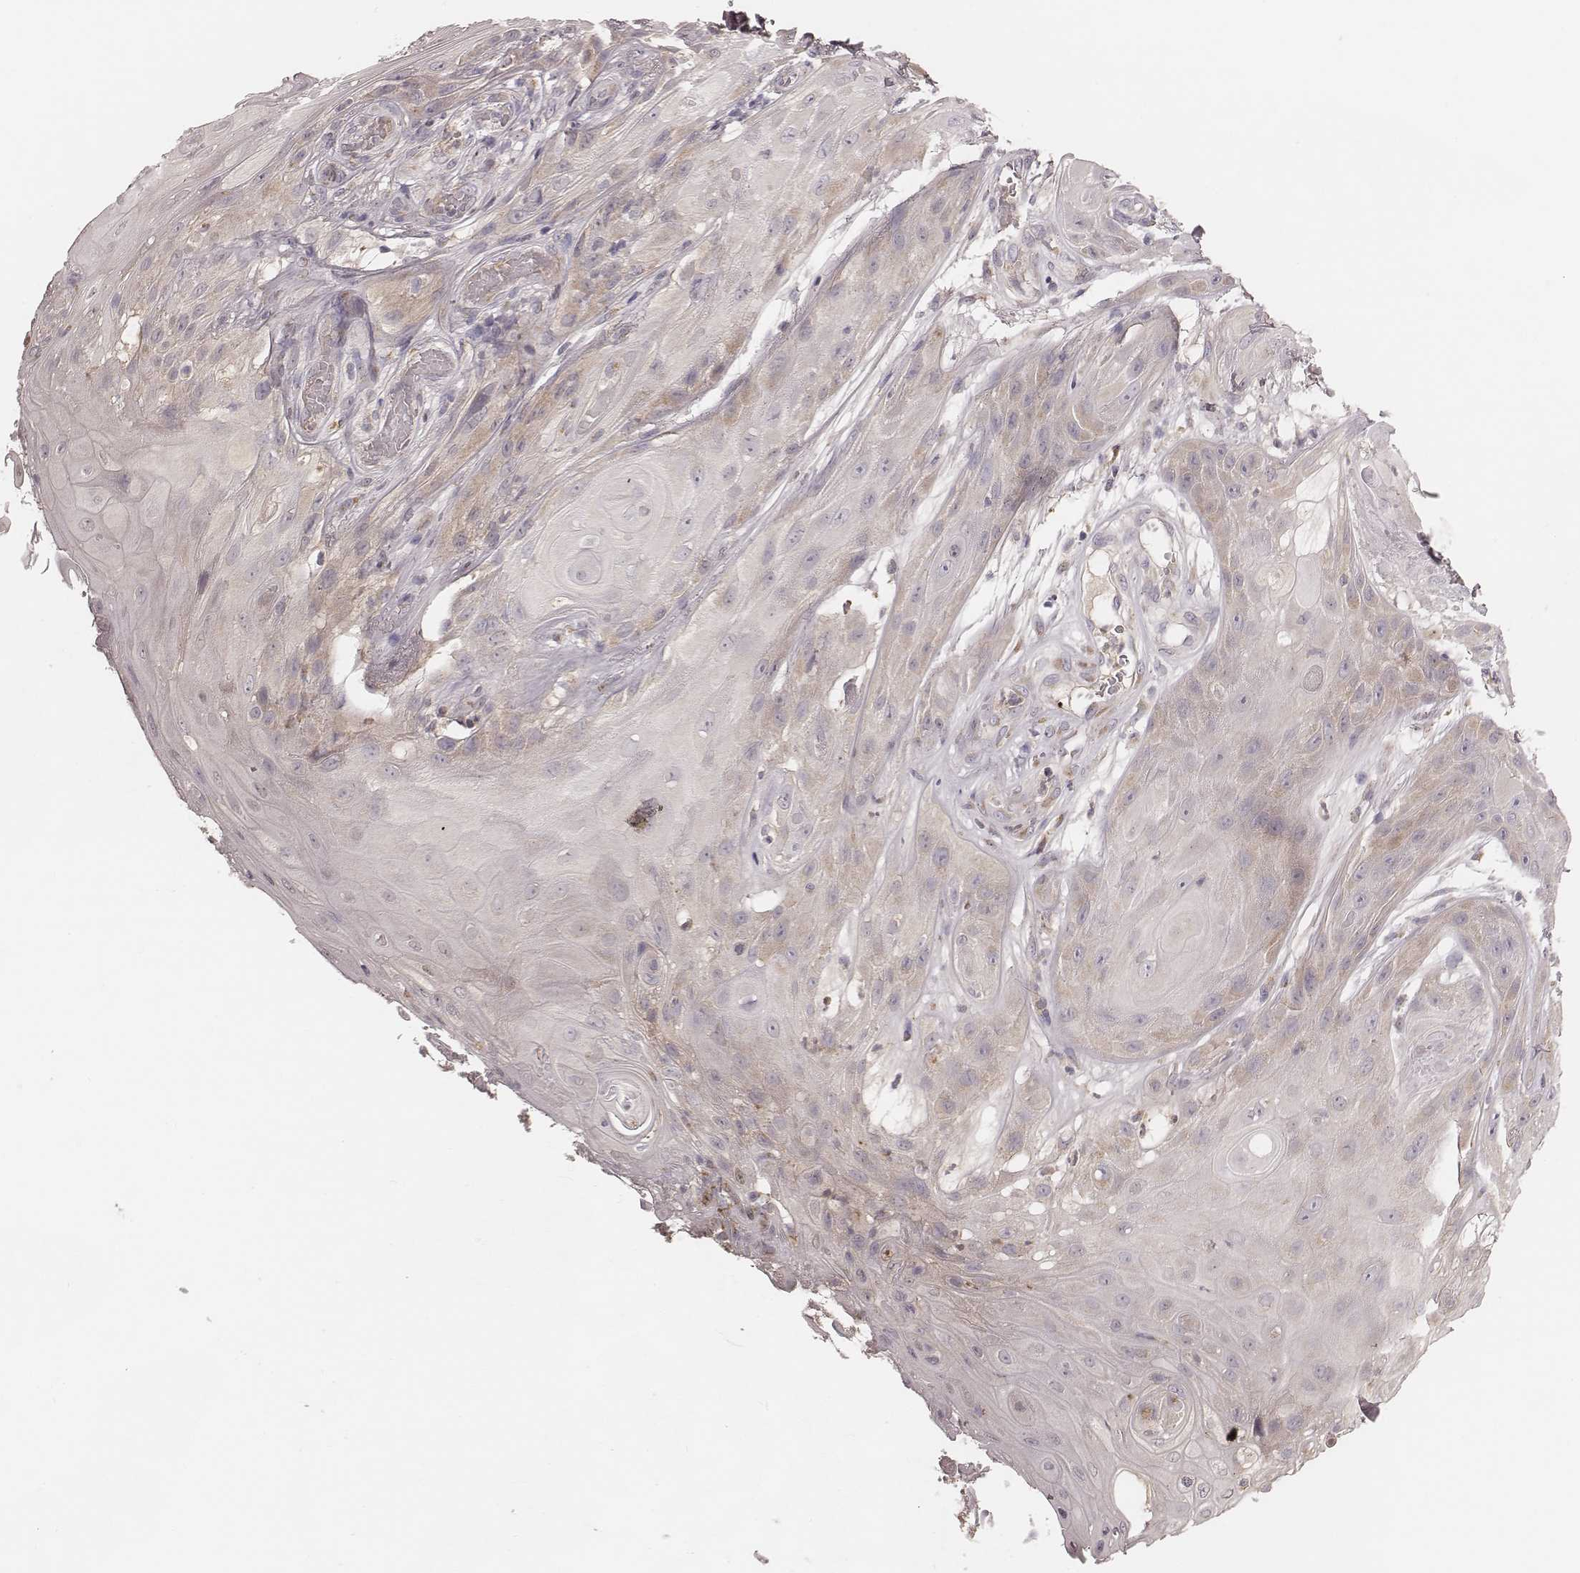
{"staining": {"intensity": "weak", "quantity": "<25%", "location": "cytoplasmic/membranous"}, "tissue": "skin cancer", "cell_type": "Tumor cells", "image_type": "cancer", "snomed": [{"axis": "morphology", "description": "Squamous cell carcinoma, NOS"}, {"axis": "topography", "description": "Skin"}], "caption": "Immunohistochemistry micrograph of skin squamous cell carcinoma stained for a protein (brown), which demonstrates no expression in tumor cells. (DAB immunohistochemistry (IHC), high magnification).", "gene": "P2RX5", "patient": {"sex": "male", "age": 62}}